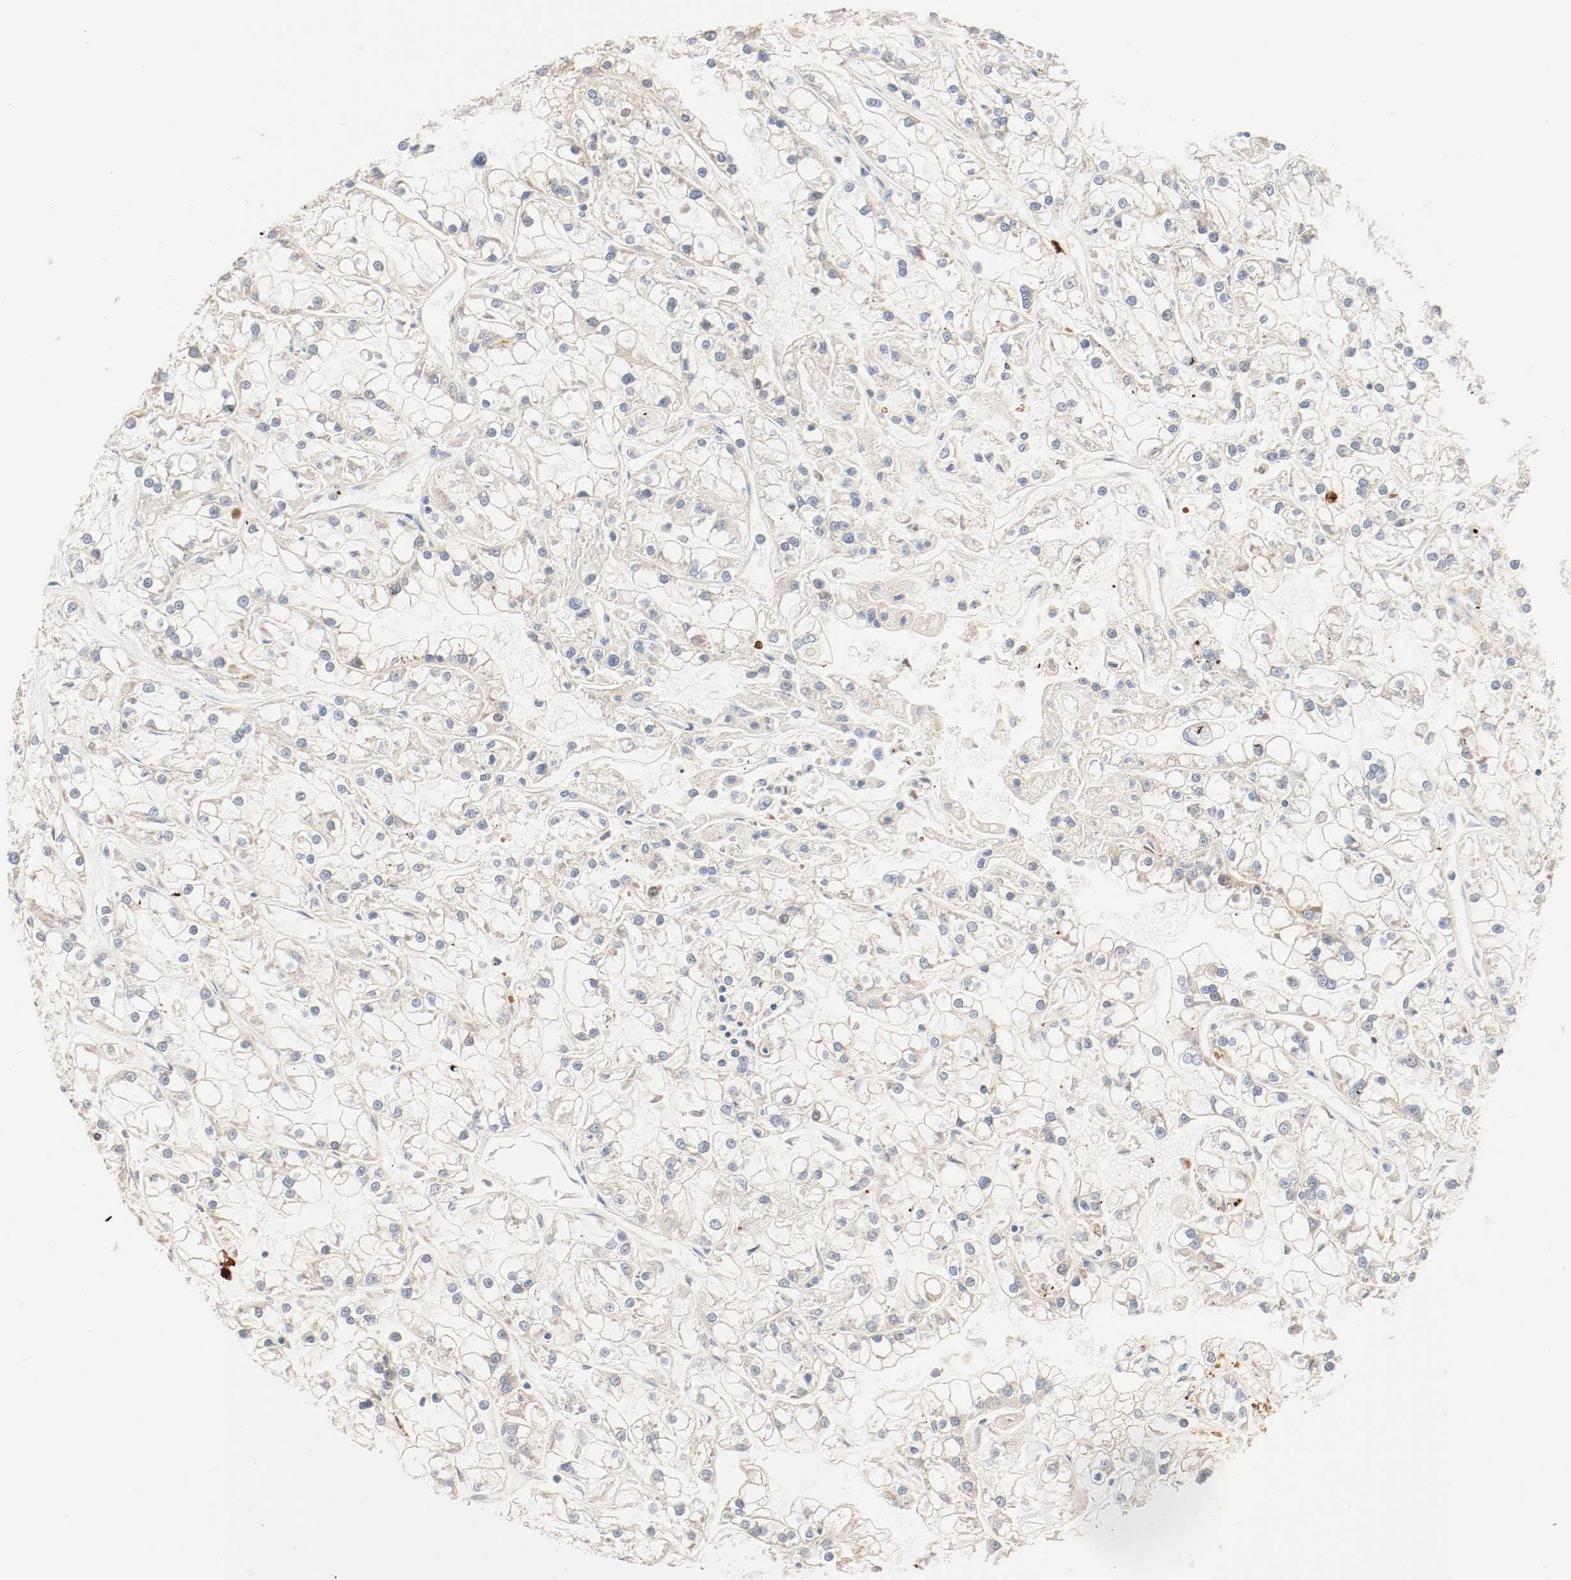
{"staining": {"intensity": "weak", "quantity": "<25%", "location": "cytoplasmic/membranous"}, "tissue": "renal cancer", "cell_type": "Tumor cells", "image_type": "cancer", "snomed": [{"axis": "morphology", "description": "Adenocarcinoma, NOS"}, {"axis": "topography", "description": "Kidney"}], "caption": "Micrograph shows no significant protein staining in tumor cells of renal cancer.", "gene": "GIT1", "patient": {"sex": "female", "age": 52}}